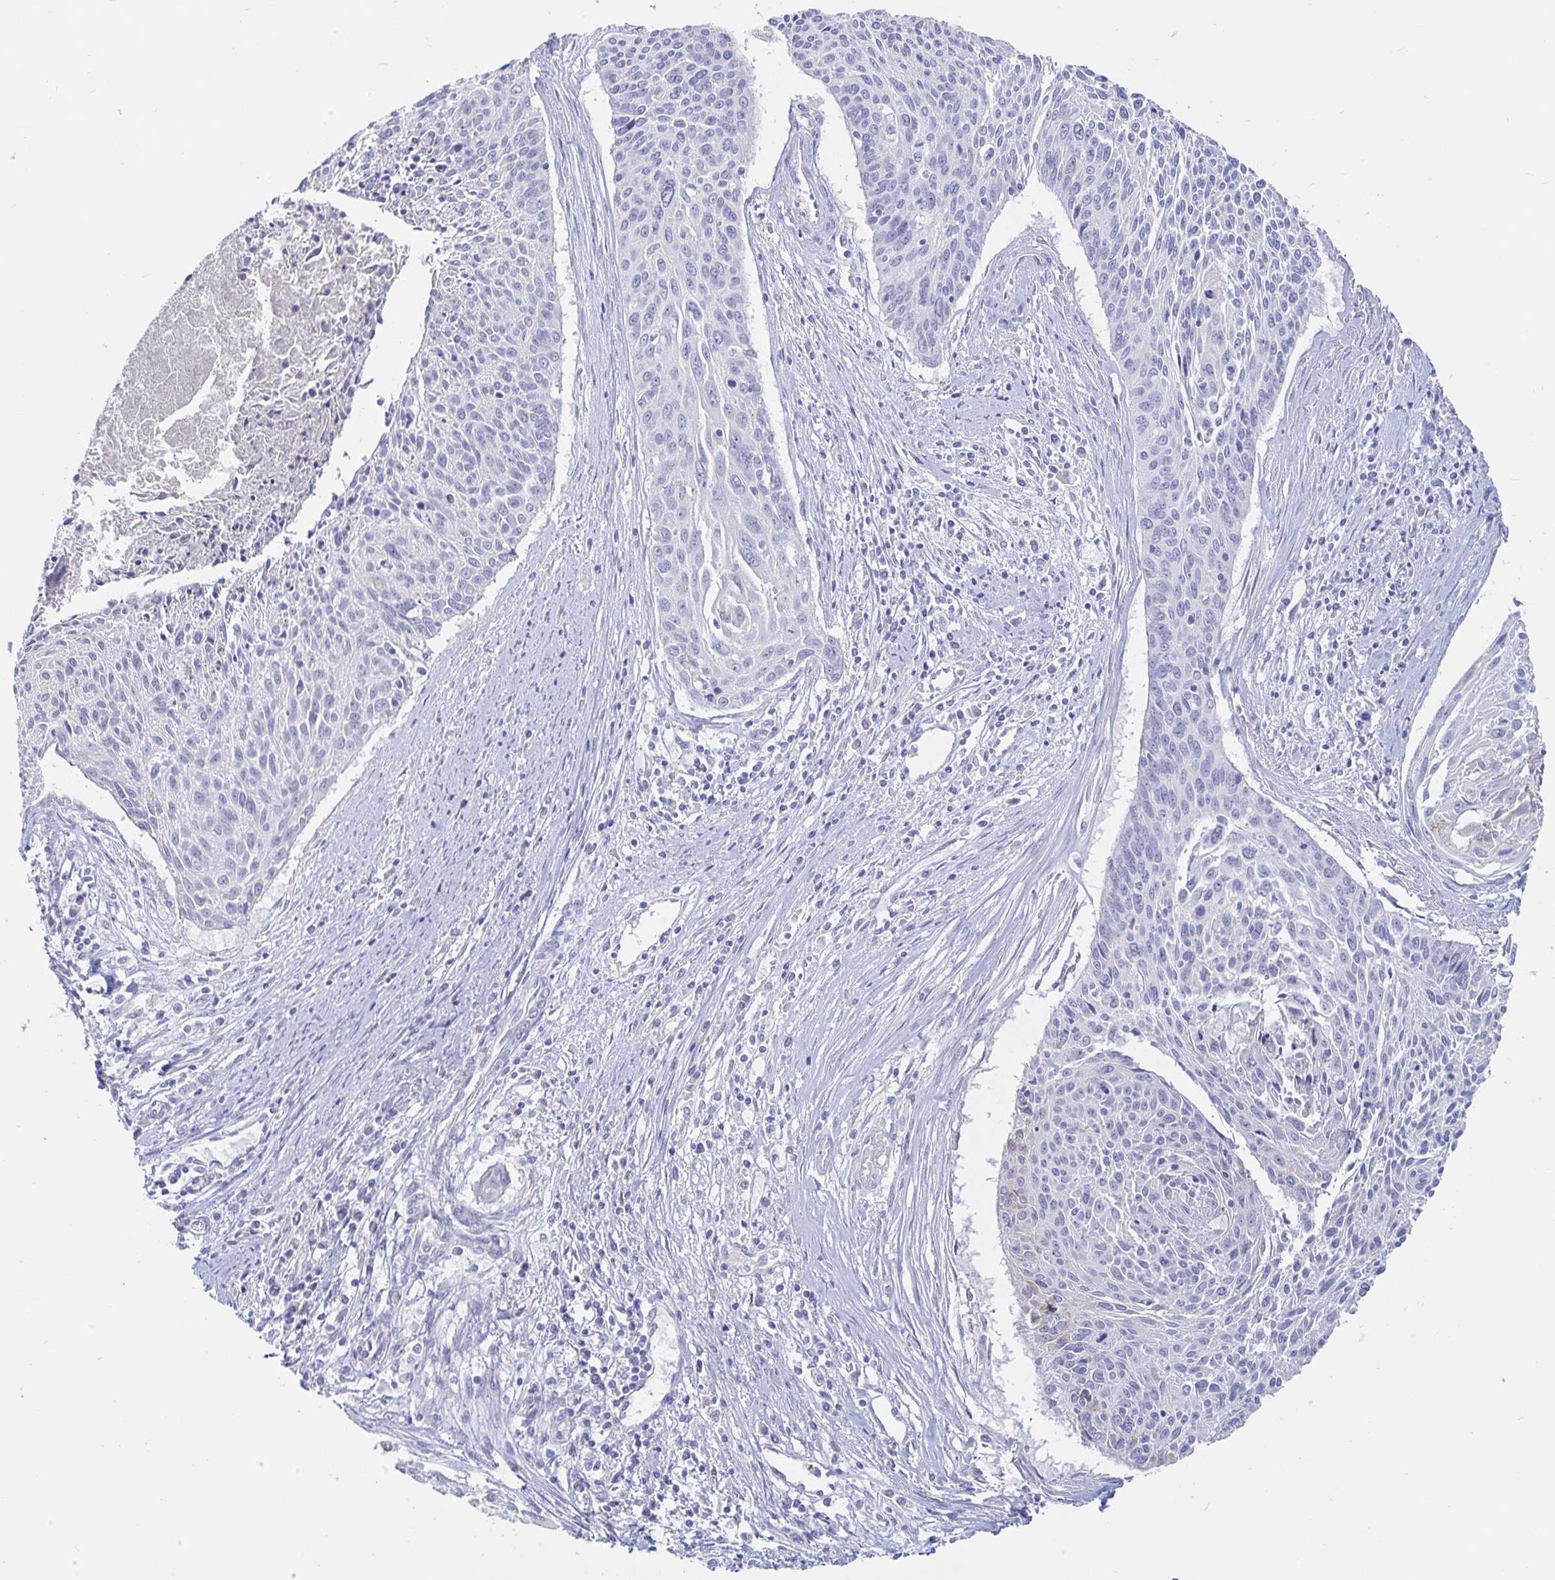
{"staining": {"intensity": "negative", "quantity": "none", "location": "none"}, "tissue": "cervical cancer", "cell_type": "Tumor cells", "image_type": "cancer", "snomed": [{"axis": "morphology", "description": "Squamous cell carcinoma, NOS"}, {"axis": "topography", "description": "Cervix"}], "caption": "High power microscopy histopathology image of an IHC micrograph of squamous cell carcinoma (cervical), revealing no significant positivity in tumor cells.", "gene": "SPPL3", "patient": {"sex": "female", "age": 55}}